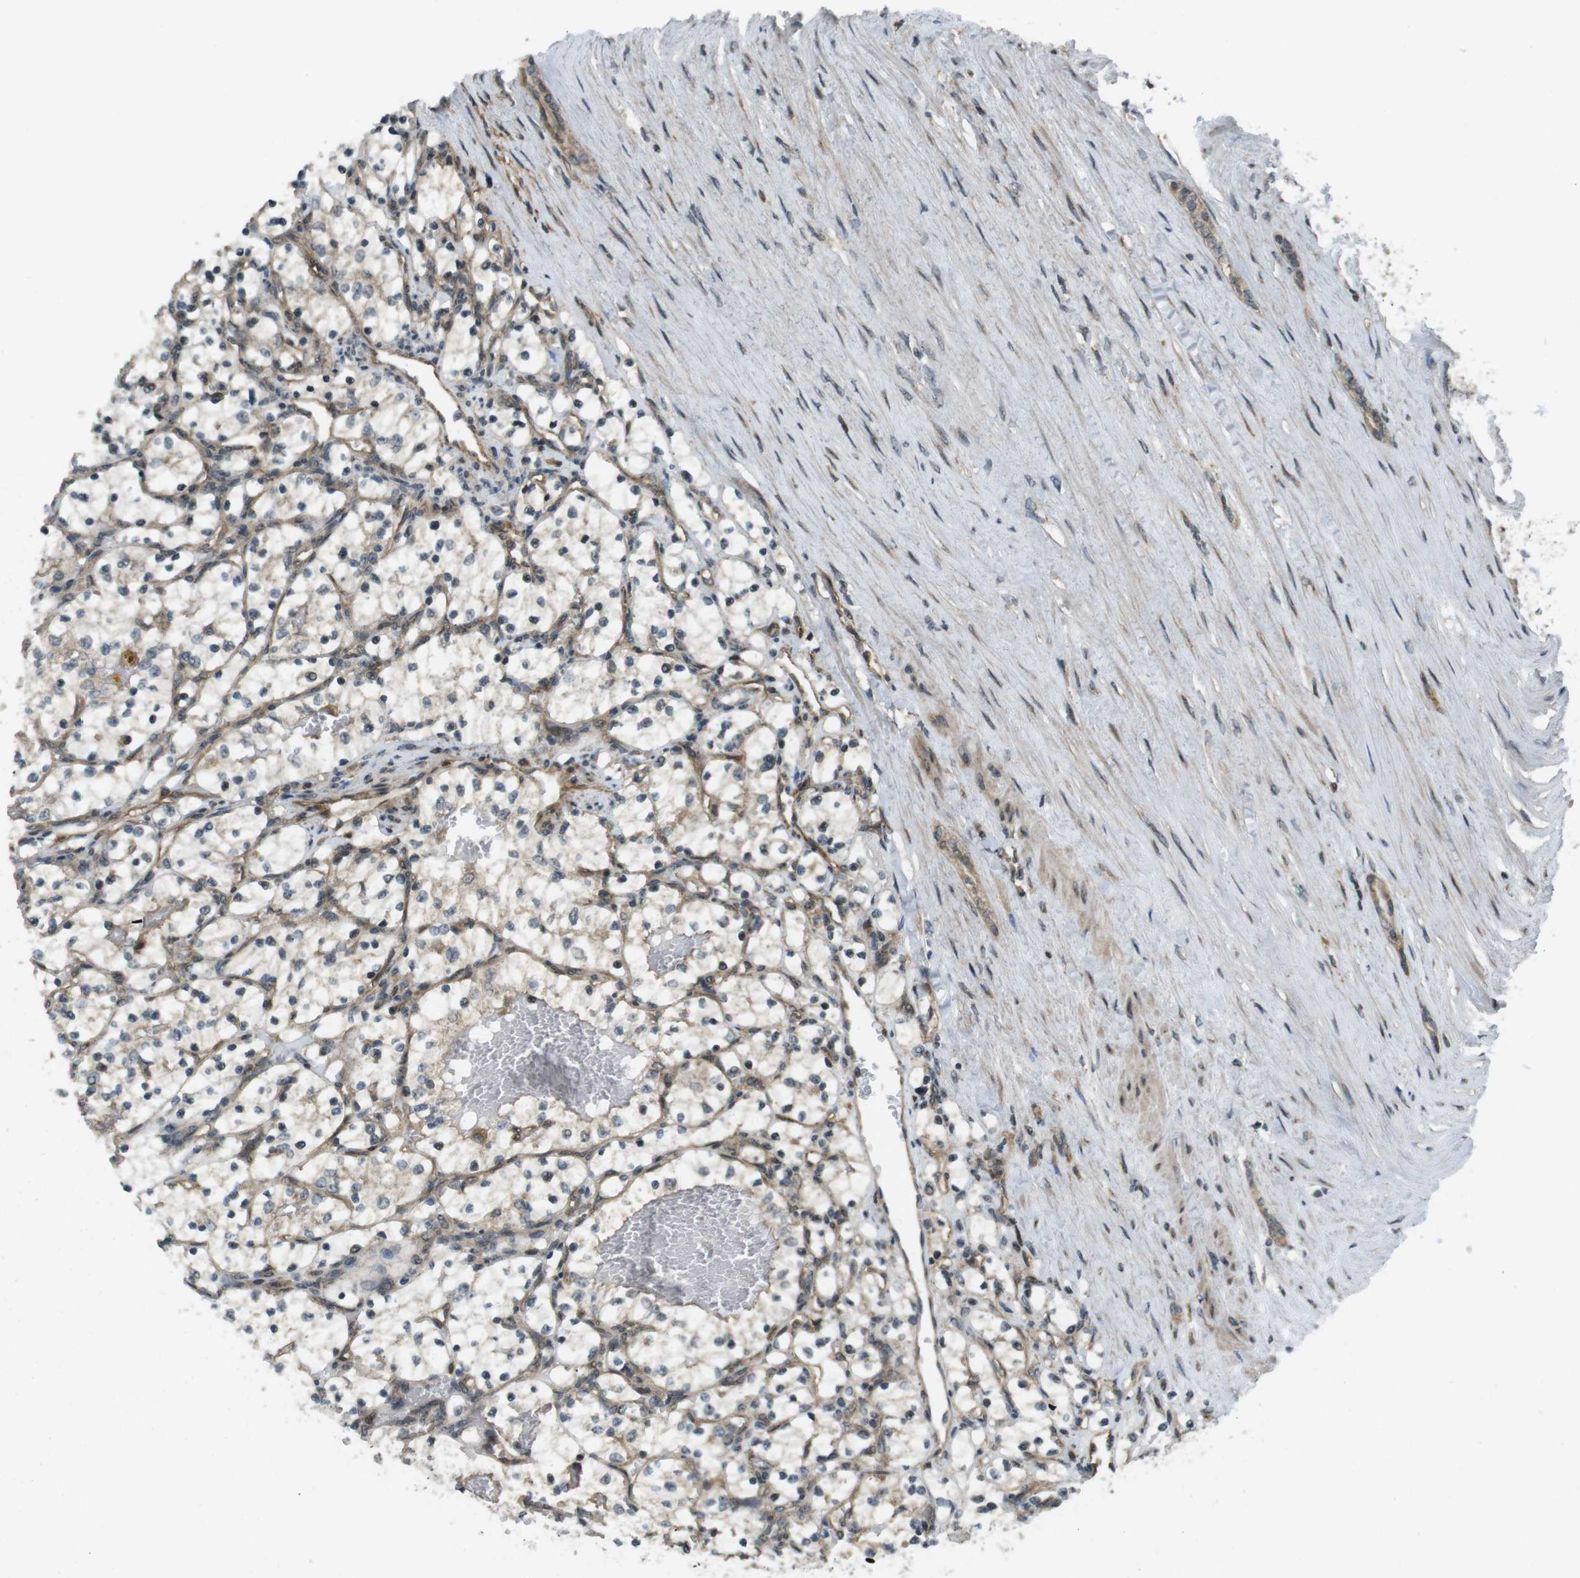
{"staining": {"intensity": "negative", "quantity": "none", "location": "none"}, "tissue": "renal cancer", "cell_type": "Tumor cells", "image_type": "cancer", "snomed": [{"axis": "morphology", "description": "Adenocarcinoma, NOS"}, {"axis": "topography", "description": "Kidney"}], "caption": "A histopathology image of human renal cancer is negative for staining in tumor cells.", "gene": "TIAM2", "patient": {"sex": "female", "age": 69}}